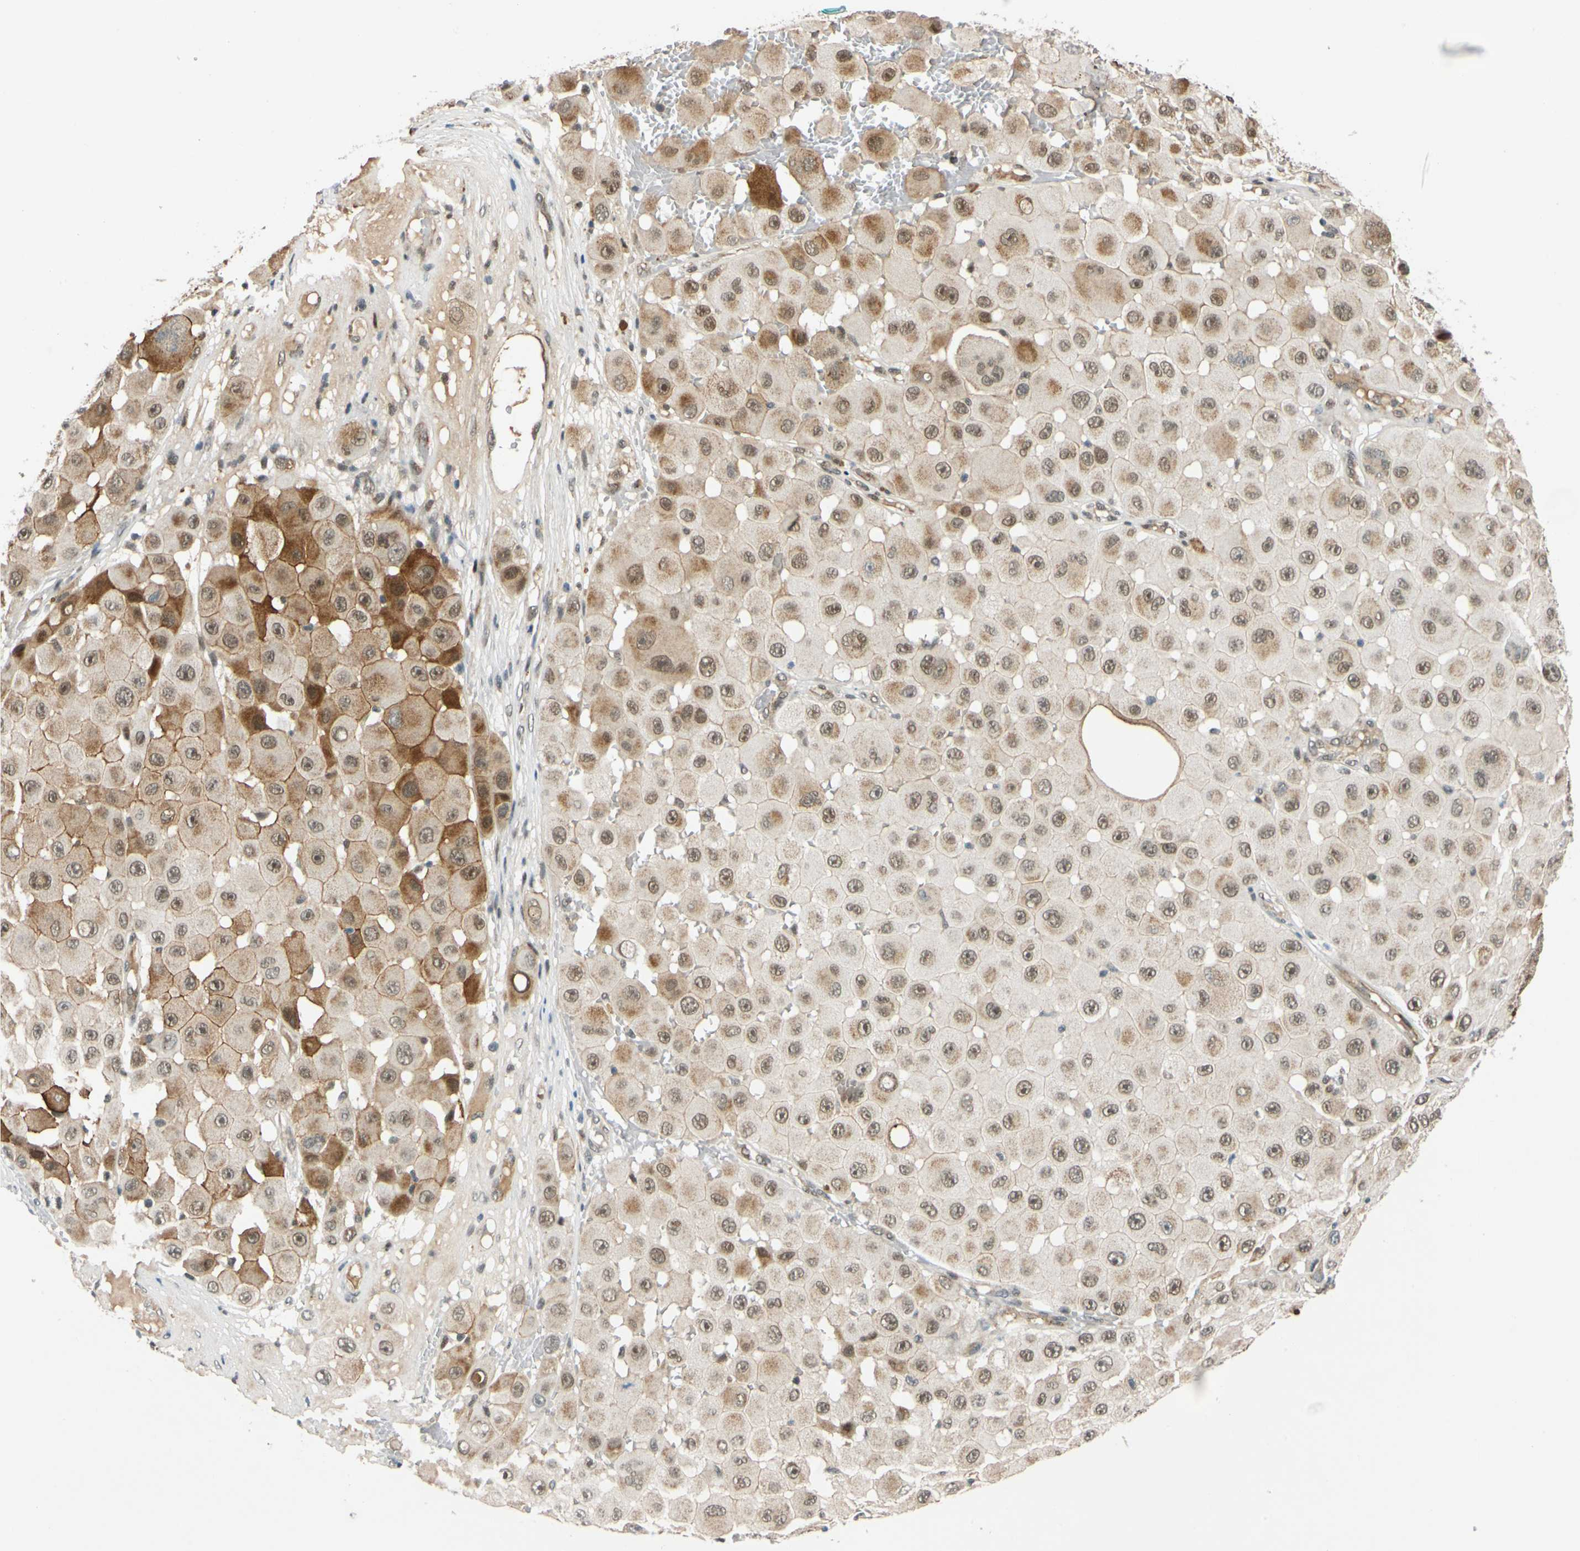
{"staining": {"intensity": "moderate", "quantity": ">75%", "location": "cytoplasmic/membranous,nuclear"}, "tissue": "melanoma", "cell_type": "Tumor cells", "image_type": "cancer", "snomed": [{"axis": "morphology", "description": "Malignant melanoma, NOS"}, {"axis": "topography", "description": "Skin"}], "caption": "Melanoma was stained to show a protein in brown. There is medium levels of moderate cytoplasmic/membranous and nuclear staining in approximately >75% of tumor cells.", "gene": "POGZ", "patient": {"sex": "female", "age": 81}}